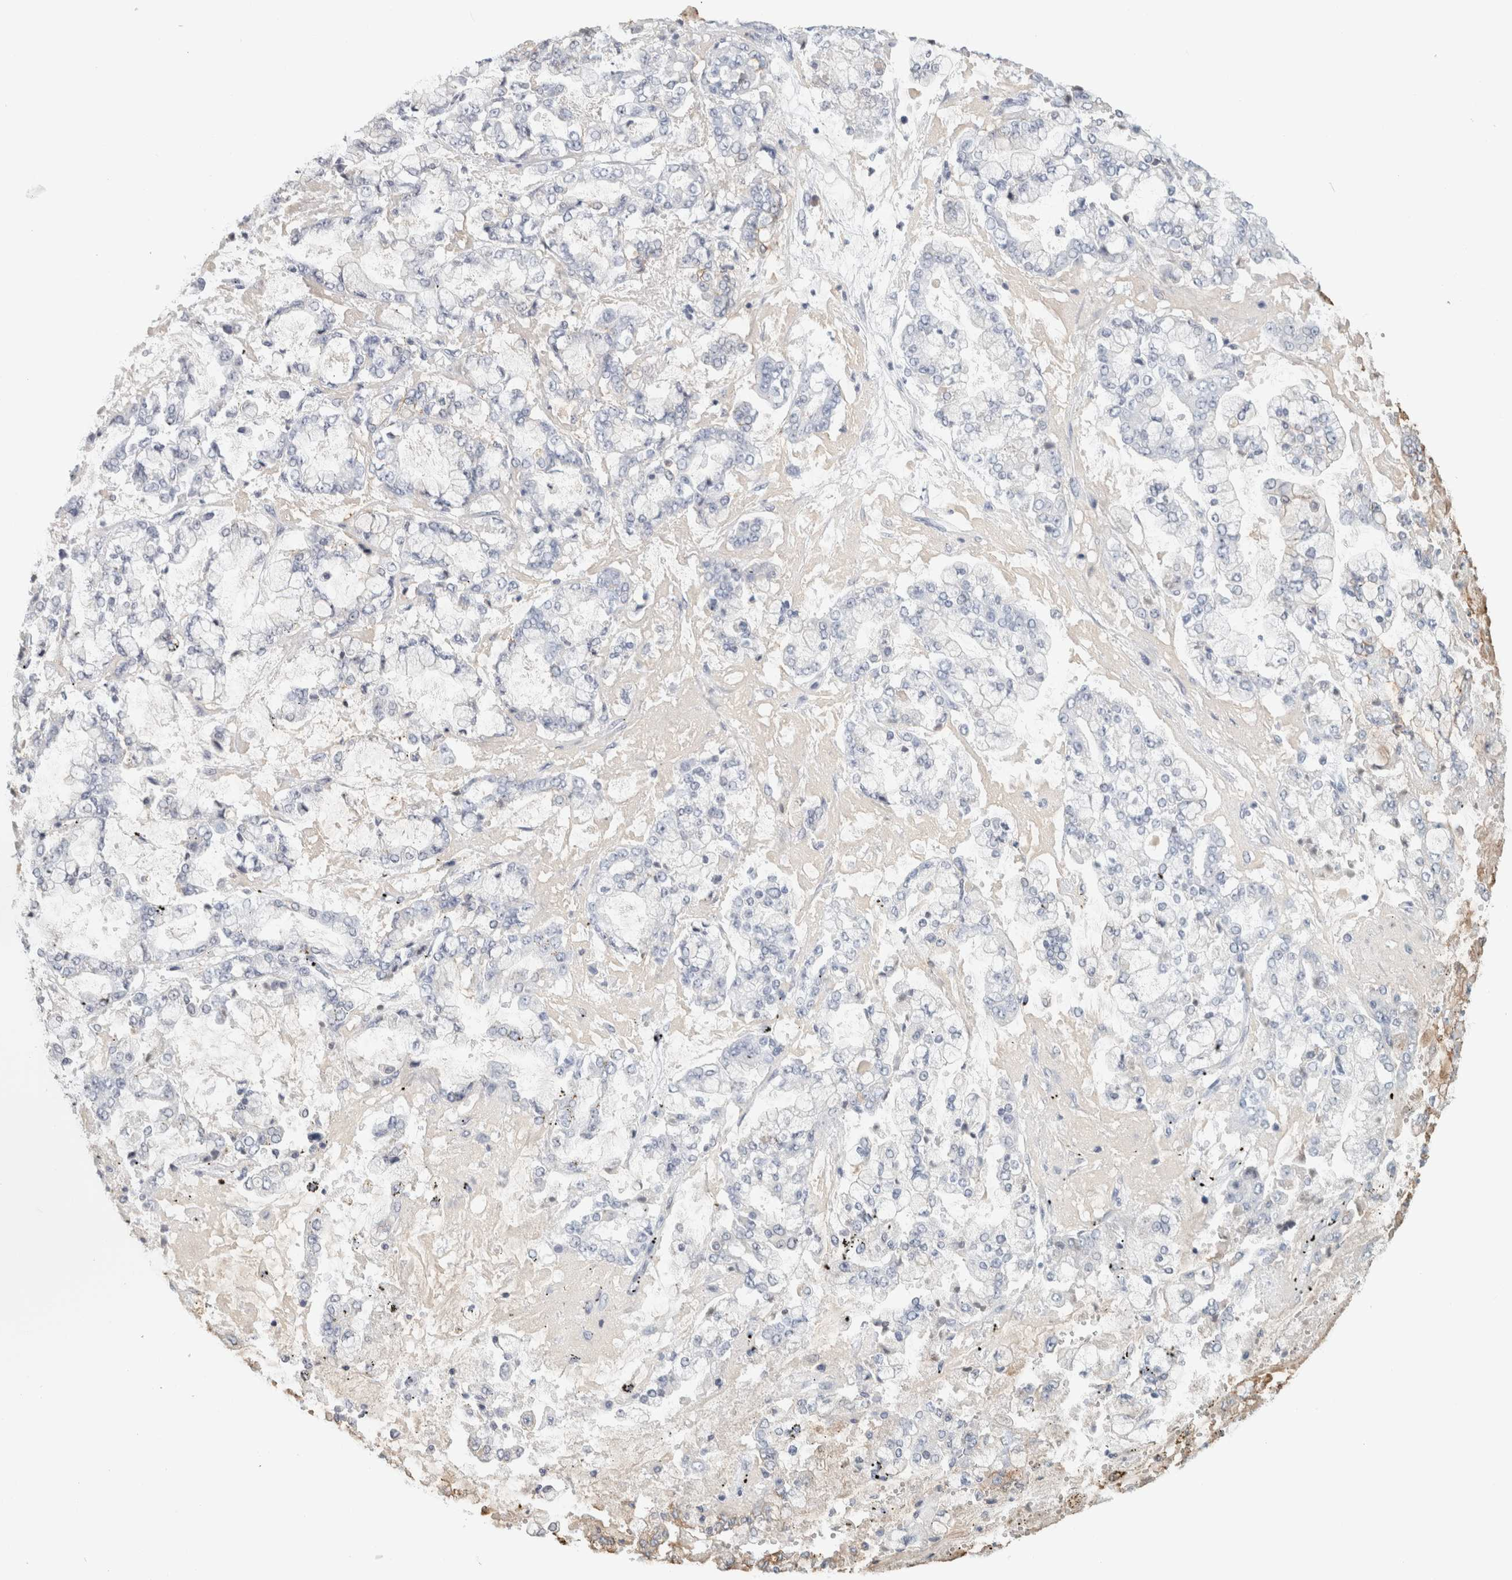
{"staining": {"intensity": "negative", "quantity": "none", "location": "none"}, "tissue": "stomach cancer", "cell_type": "Tumor cells", "image_type": "cancer", "snomed": [{"axis": "morphology", "description": "Adenocarcinoma, NOS"}, {"axis": "topography", "description": "Stomach"}], "caption": "Protein analysis of stomach cancer (adenocarcinoma) shows no significant expression in tumor cells.", "gene": "TSPAN8", "patient": {"sex": "male", "age": 76}}